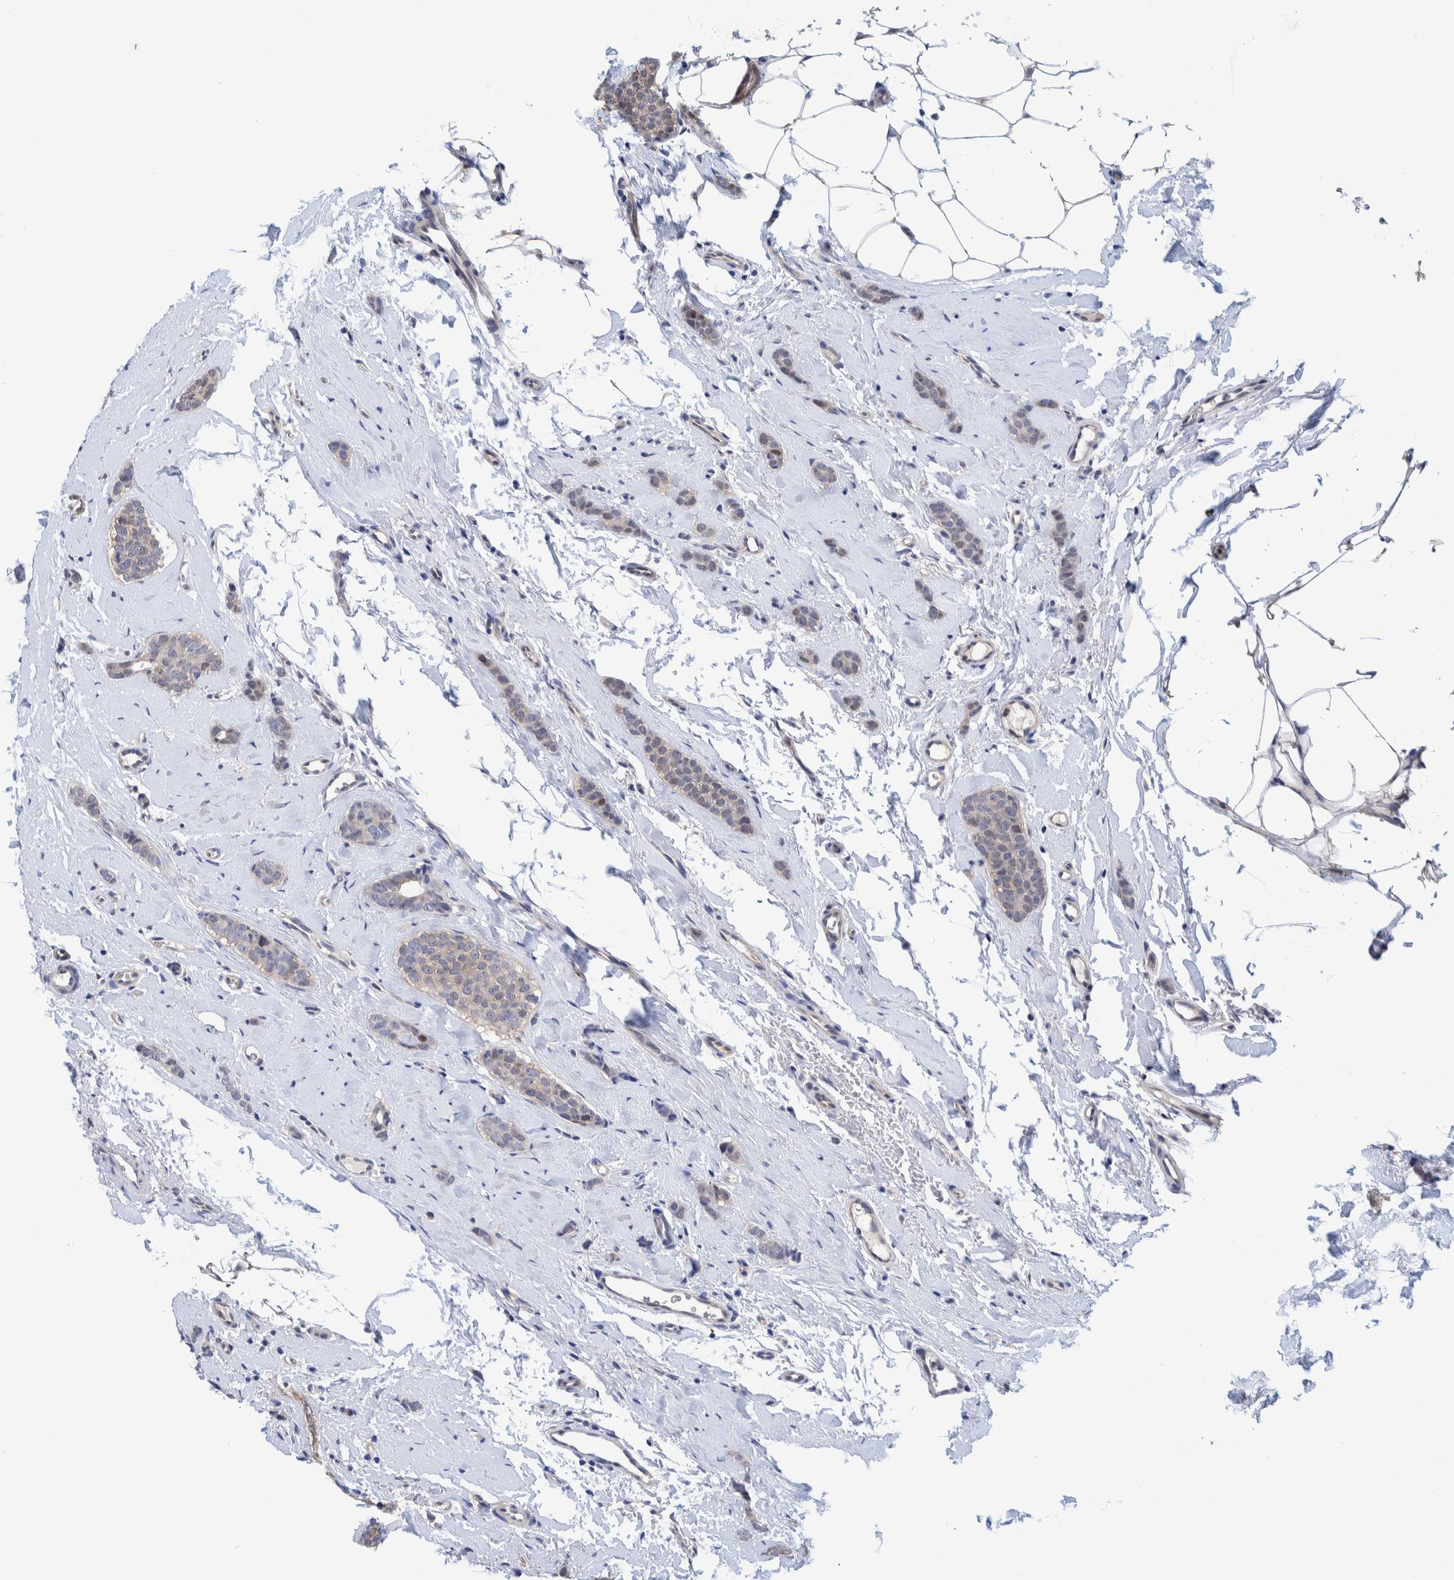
{"staining": {"intensity": "weak", "quantity": "<25%", "location": "cytoplasmic/membranous"}, "tissue": "breast cancer", "cell_type": "Tumor cells", "image_type": "cancer", "snomed": [{"axis": "morphology", "description": "Lobular carcinoma"}, {"axis": "topography", "description": "Skin"}, {"axis": "topography", "description": "Breast"}], "caption": "Tumor cells show no significant protein expression in lobular carcinoma (breast). Brightfield microscopy of immunohistochemistry (IHC) stained with DAB (3,3'-diaminobenzidine) (brown) and hematoxylin (blue), captured at high magnification.", "gene": "PFAS", "patient": {"sex": "female", "age": 46}}